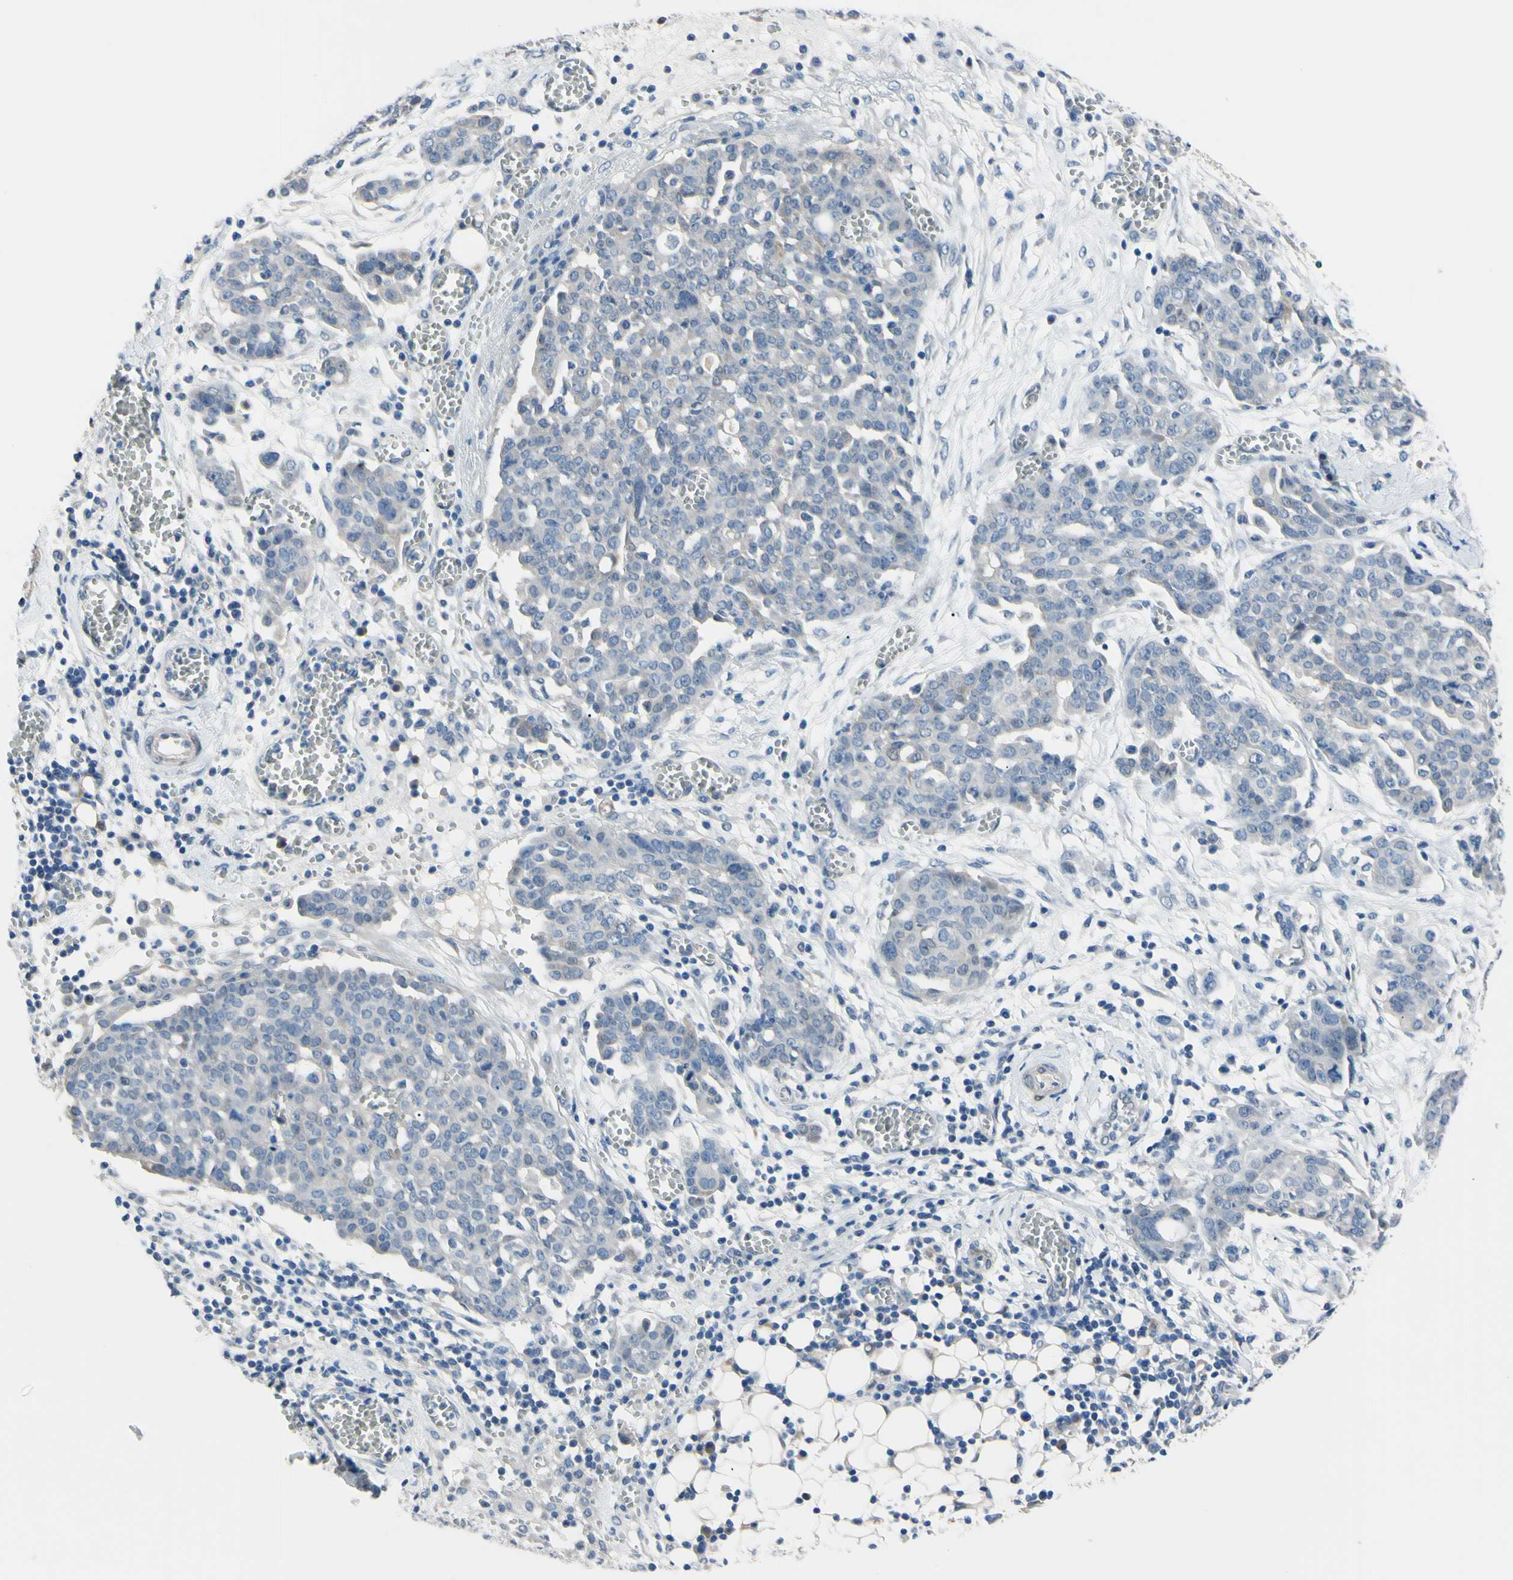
{"staining": {"intensity": "weak", "quantity": "<25%", "location": "cytoplasmic/membranous"}, "tissue": "ovarian cancer", "cell_type": "Tumor cells", "image_type": "cancer", "snomed": [{"axis": "morphology", "description": "Cystadenocarcinoma, serous, NOS"}, {"axis": "topography", "description": "Soft tissue"}, {"axis": "topography", "description": "Ovary"}], "caption": "This histopathology image is of ovarian cancer (serous cystadenocarcinoma) stained with immunohistochemistry (IHC) to label a protein in brown with the nuclei are counter-stained blue. There is no expression in tumor cells.", "gene": "NOL3", "patient": {"sex": "female", "age": 57}}